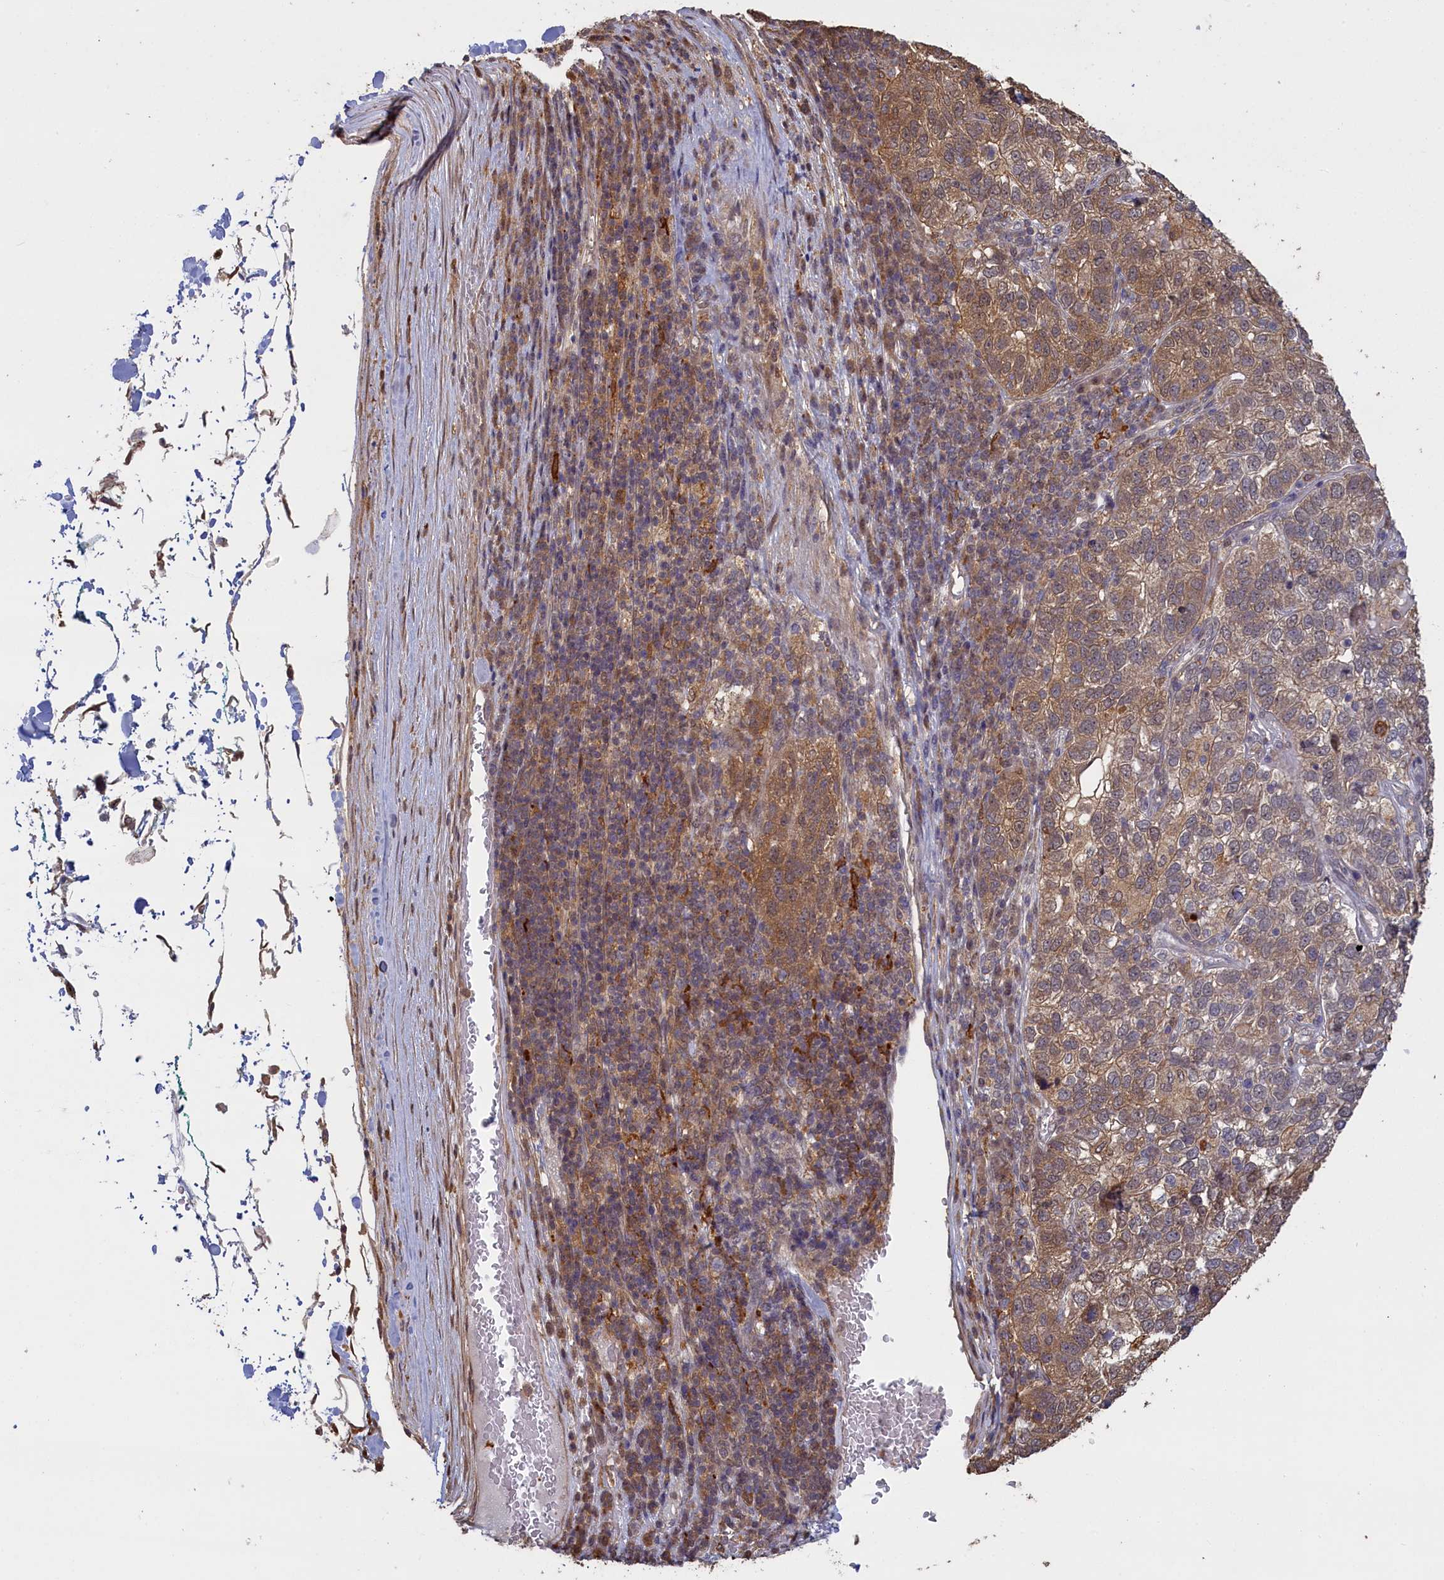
{"staining": {"intensity": "moderate", "quantity": "25%-75%", "location": "cytoplasmic/membranous"}, "tissue": "pancreatic cancer", "cell_type": "Tumor cells", "image_type": "cancer", "snomed": [{"axis": "morphology", "description": "Adenocarcinoma, NOS"}, {"axis": "topography", "description": "Pancreas"}], "caption": "High-magnification brightfield microscopy of pancreatic cancer stained with DAB (3,3'-diaminobenzidine) (brown) and counterstained with hematoxylin (blue). tumor cells exhibit moderate cytoplasmic/membranous positivity is identified in approximately25%-75% of cells.", "gene": "UCHL3", "patient": {"sex": "female", "age": 61}}